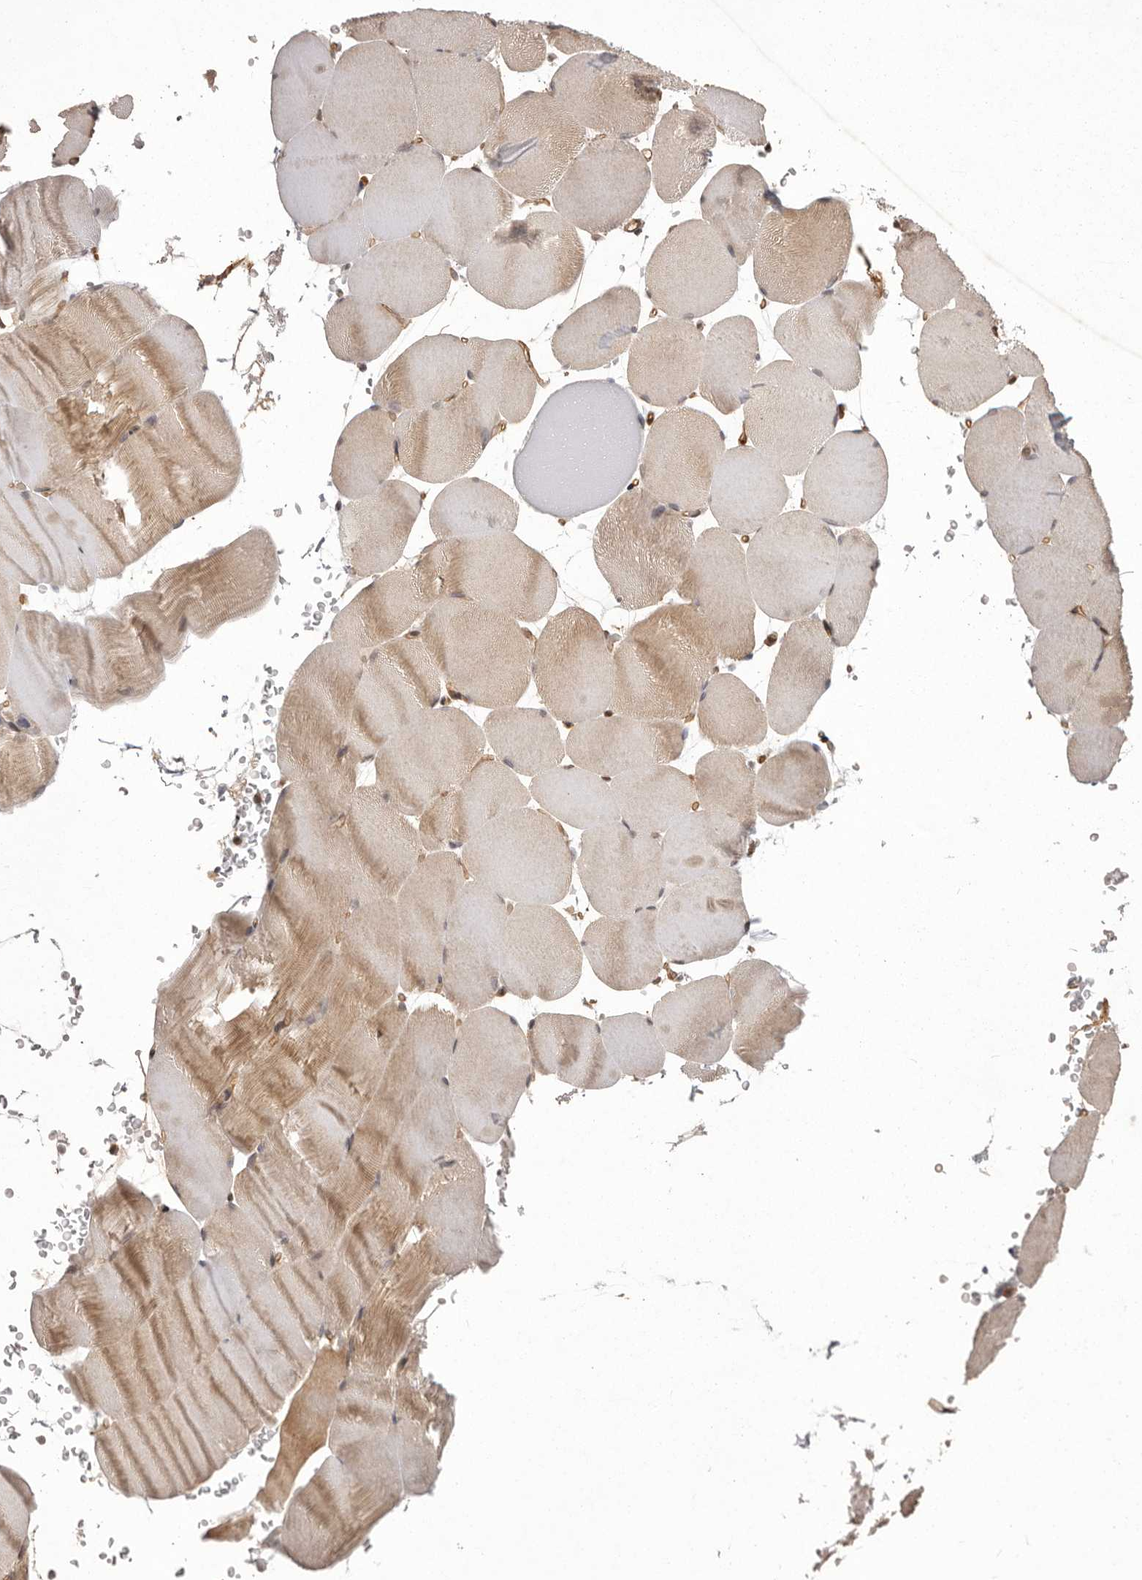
{"staining": {"intensity": "weak", "quantity": "25%-75%", "location": "cytoplasmic/membranous"}, "tissue": "skeletal muscle", "cell_type": "Myocytes", "image_type": "normal", "snomed": [{"axis": "morphology", "description": "Normal tissue, NOS"}, {"axis": "topography", "description": "Skeletal muscle"}, {"axis": "topography", "description": "Parathyroid gland"}], "caption": "Human skeletal muscle stained with a brown dye displays weak cytoplasmic/membranous positive staining in approximately 25%-75% of myocytes.", "gene": "NFKBIA", "patient": {"sex": "female", "age": 37}}